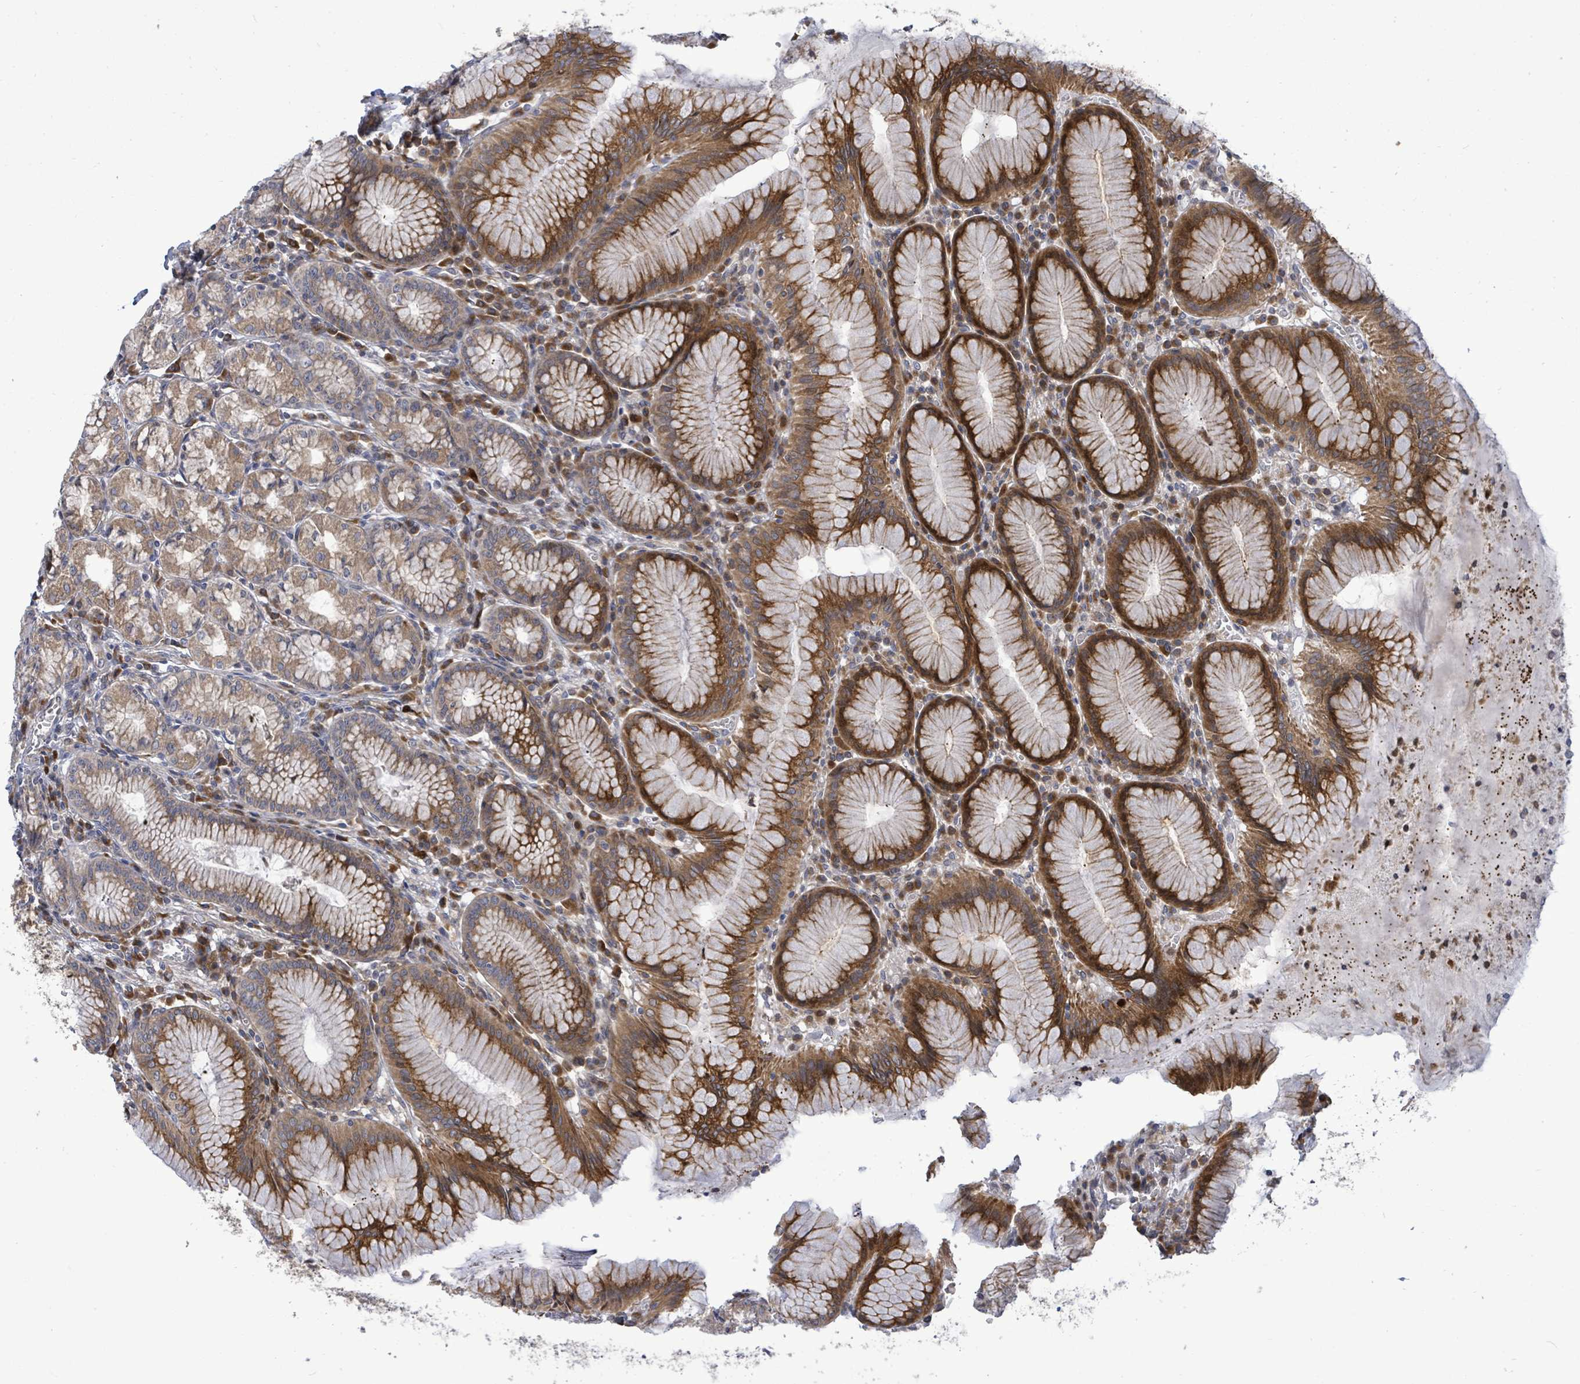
{"staining": {"intensity": "strong", "quantity": ">75%", "location": "cytoplasmic/membranous"}, "tissue": "stomach", "cell_type": "Glandular cells", "image_type": "normal", "snomed": [{"axis": "morphology", "description": "Normal tissue, NOS"}, {"axis": "topography", "description": "Stomach"}], "caption": "Protein staining by immunohistochemistry shows strong cytoplasmic/membranous expression in approximately >75% of glandular cells in unremarkable stomach.", "gene": "SAR1A", "patient": {"sex": "male", "age": 55}}